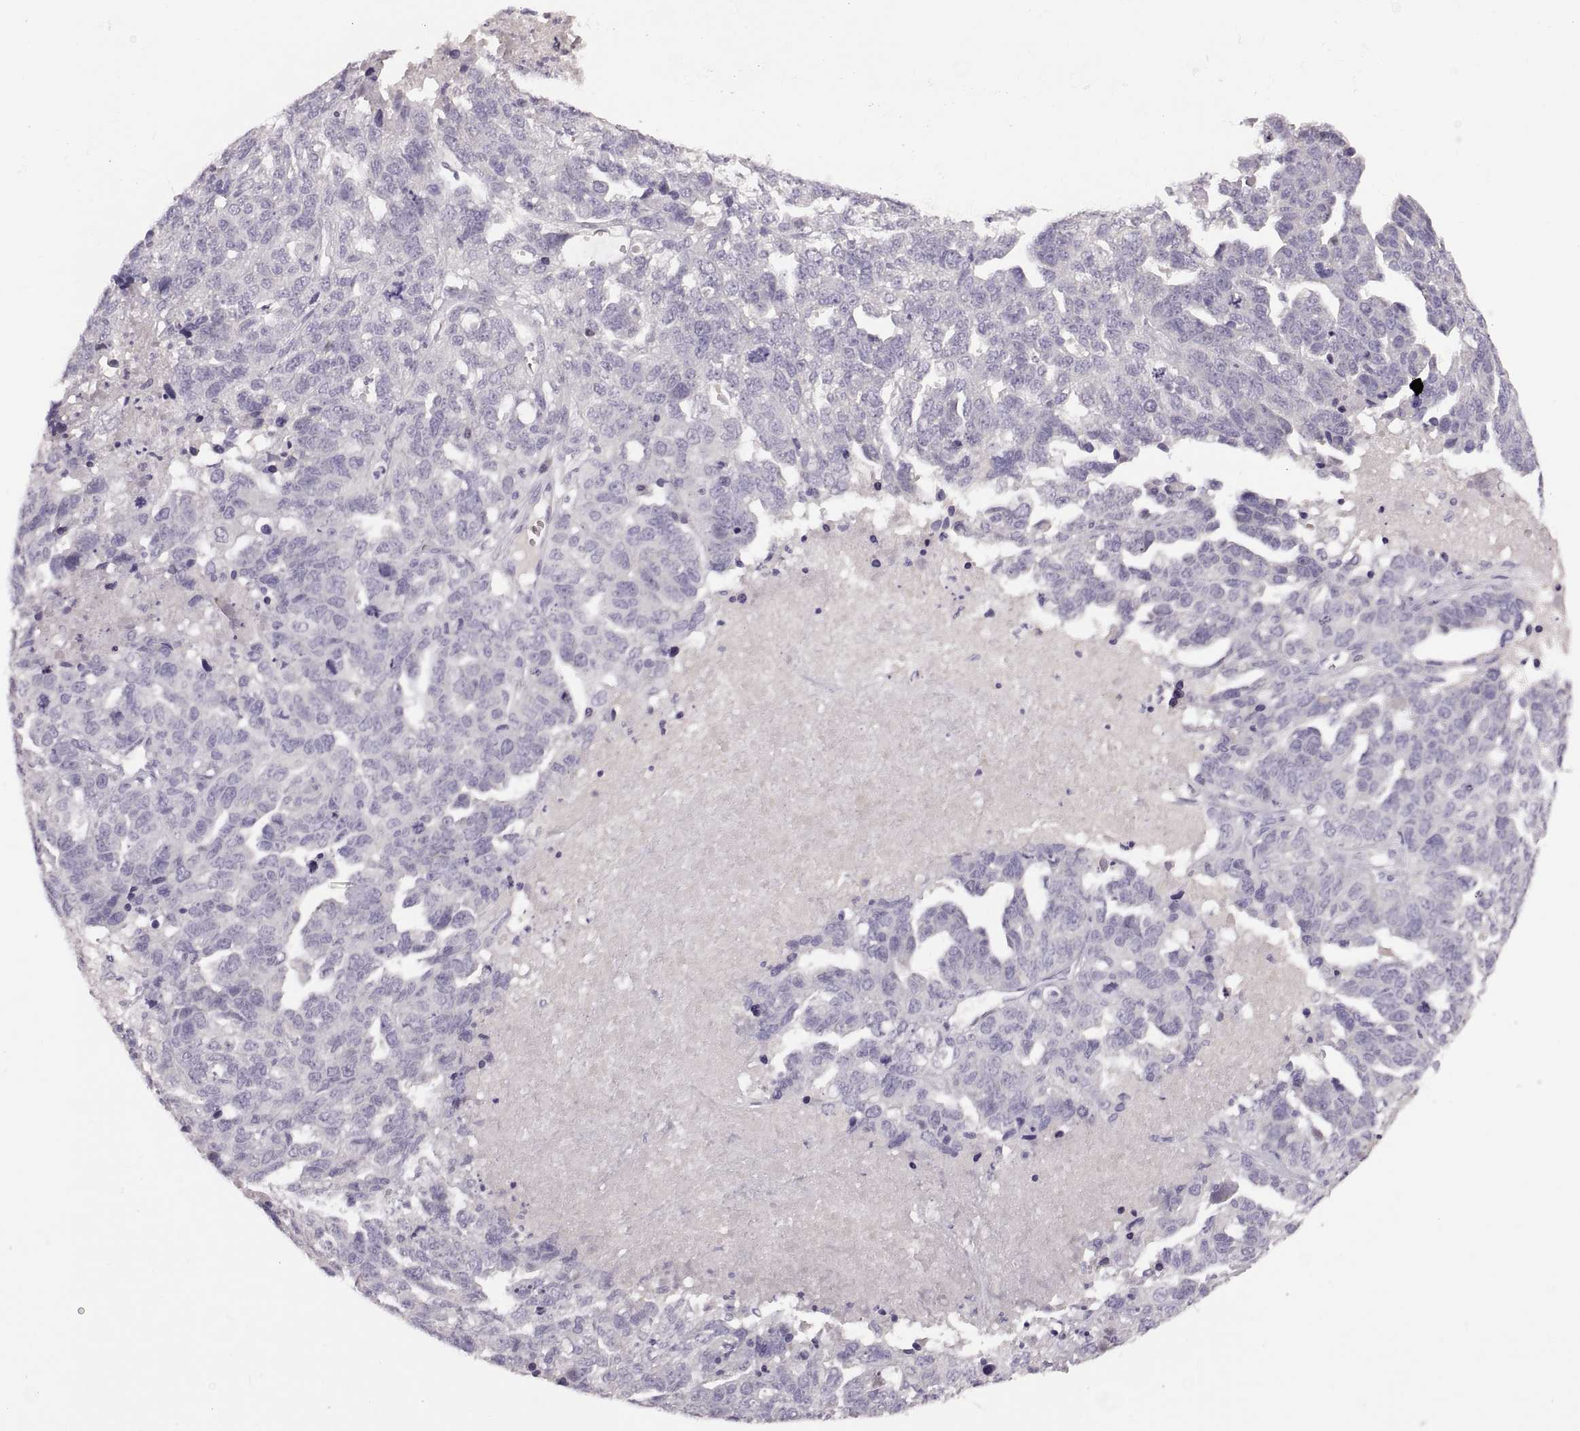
{"staining": {"intensity": "negative", "quantity": "none", "location": "none"}, "tissue": "ovarian cancer", "cell_type": "Tumor cells", "image_type": "cancer", "snomed": [{"axis": "morphology", "description": "Cystadenocarcinoma, serous, NOS"}, {"axis": "topography", "description": "Ovary"}], "caption": "Protein analysis of ovarian cancer (serous cystadenocarcinoma) demonstrates no significant expression in tumor cells.", "gene": "WFDC8", "patient": {"sex": "female", "age": 71}}